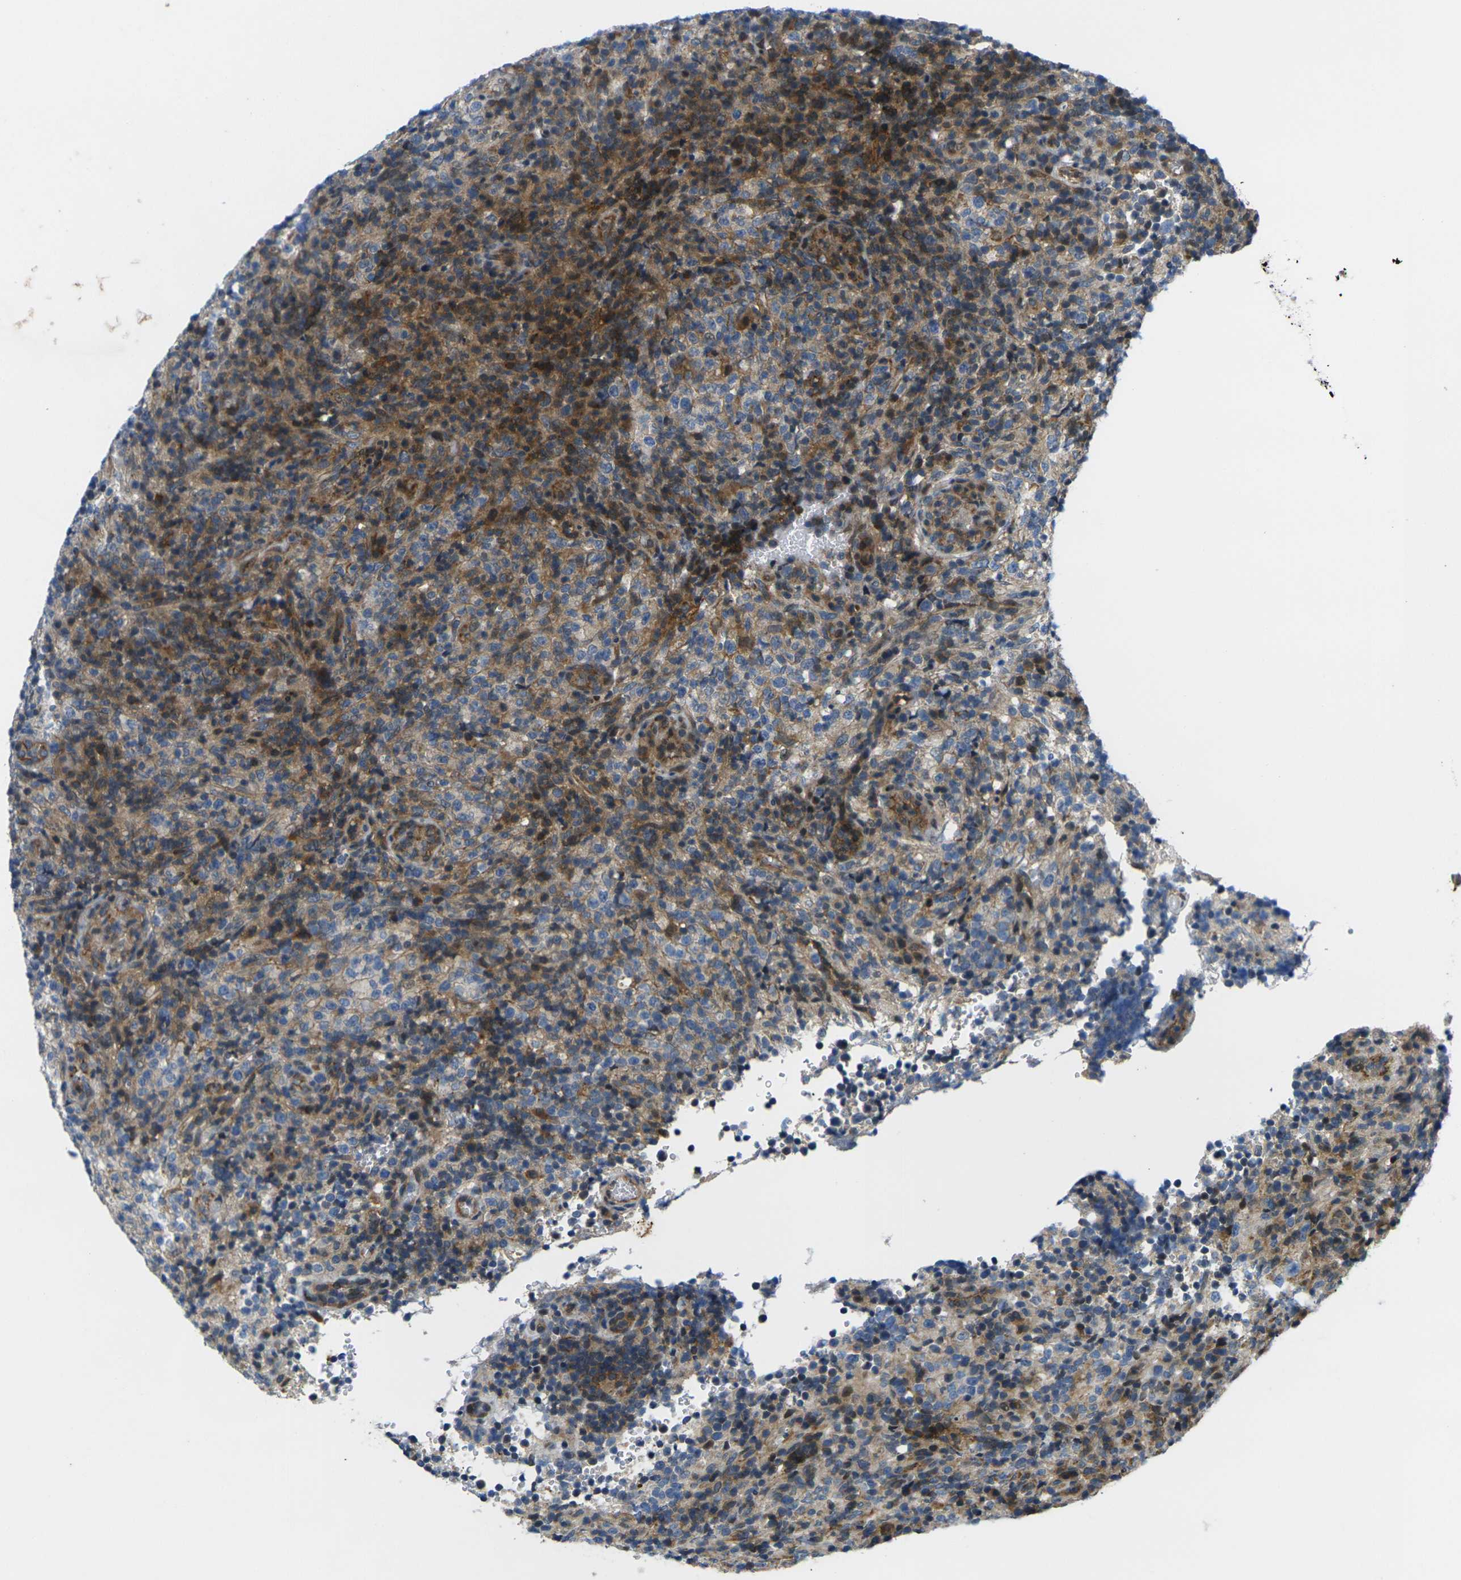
{"staining": {"intensity": "moderate", "quantity": "25%-75%", "location": "cytoplasmic/membranous"}, "tissue": "lymphoma", "cell_type": "Tumor cells", "image_type": "cancer", "snomed": [{"axis": "morphology", "description": "Malignant lymphoma, non-Hodgkin's type, High grade"}, {"axis": "topography", "description": "Lymph node"}], "caption": "Moderate cytoplasmic/membranous positivity for a protein is present in approximately 25%-75% of tumor cells of malignant lymphoma, non-Hodgkin's type (high-grade) using immunohistochemistry (IHC).", "gene": "ROBO2", "patient": {"sex": "female", "age": 76}}